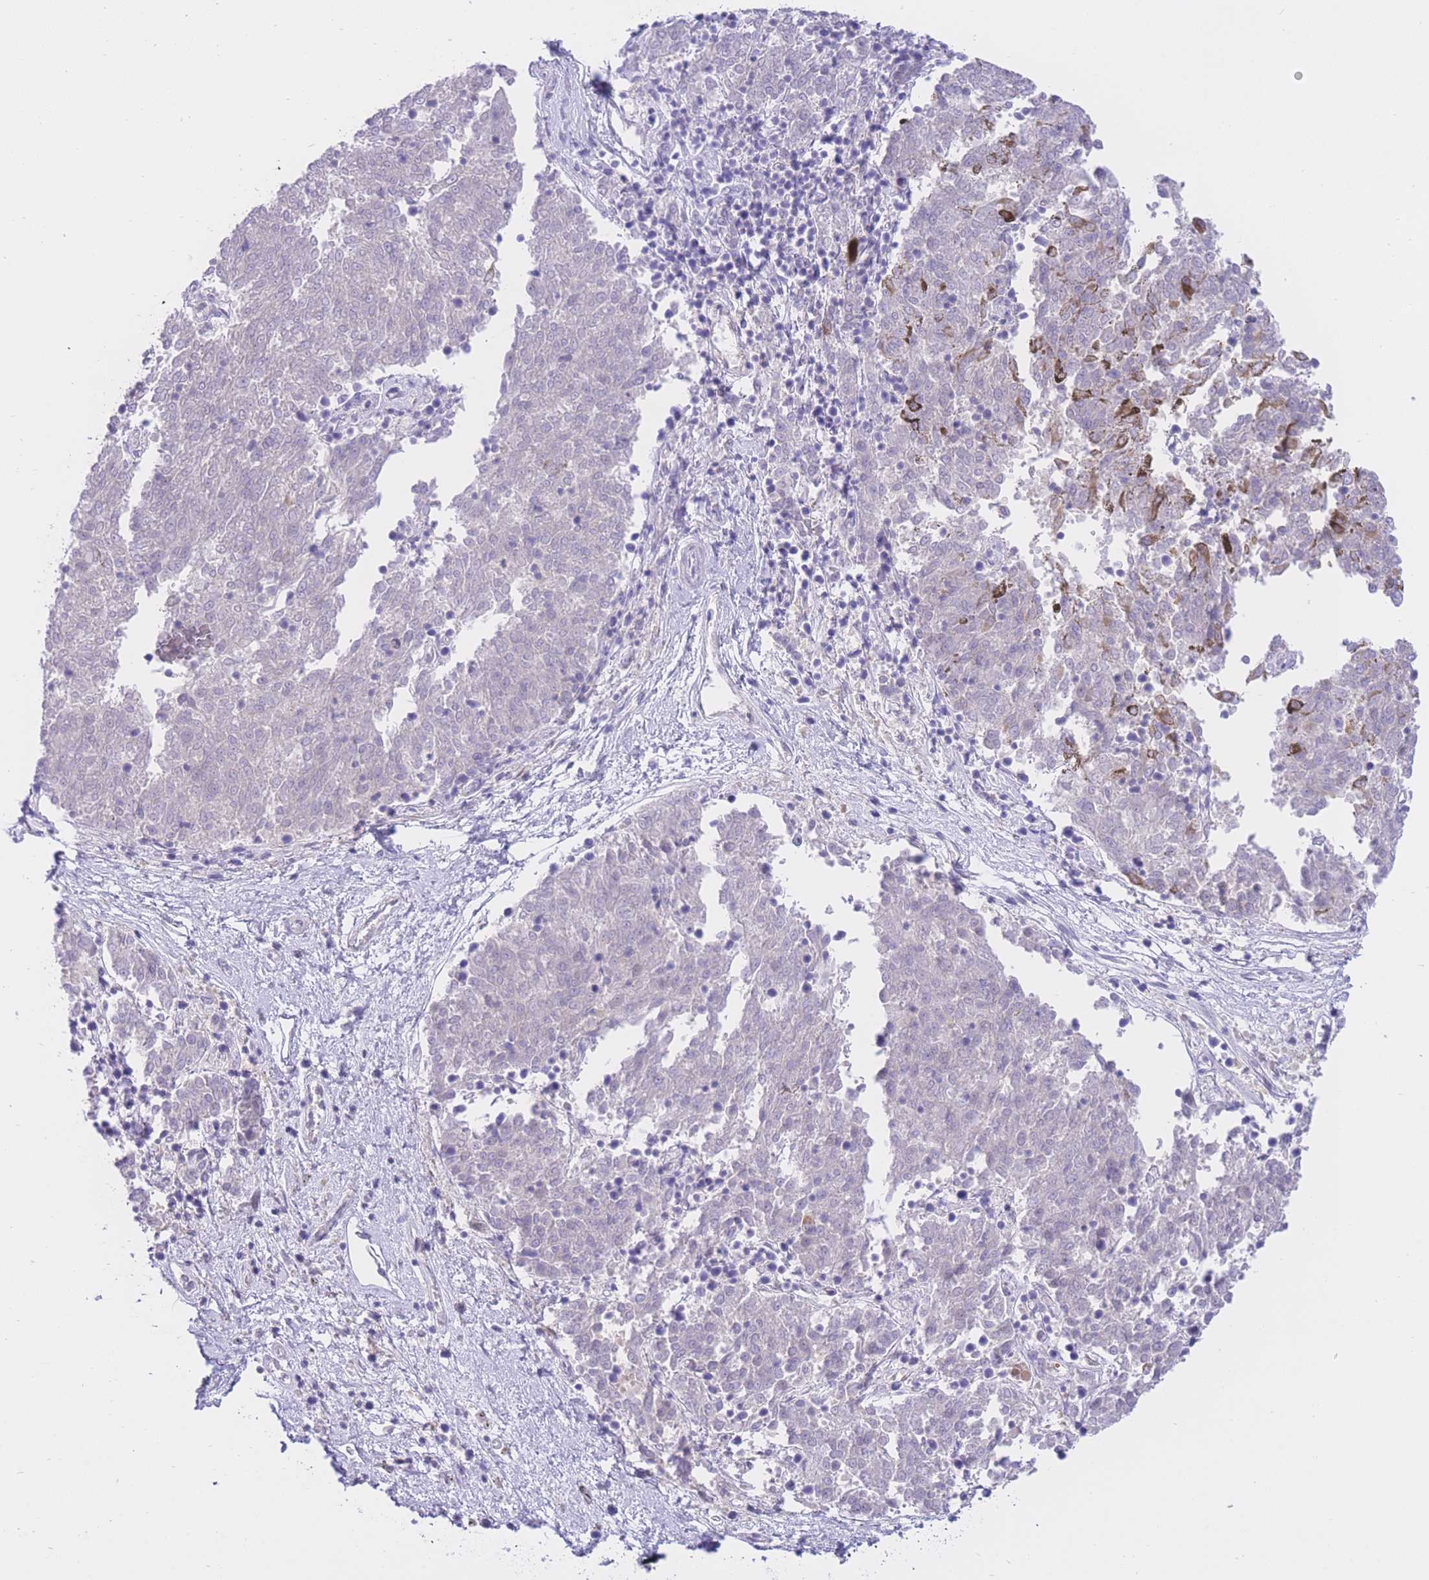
{"staining": {"intensity": "negative", "quantity": "none", "location": "none"}, "tissue": "melanoma", "cell_type": "Tumor cells", "image_type": "cancer", "snomed": [{"axis": "morphology", "description": "Malignant melanoma, NOS"}, {"axis": "topography", "description": "Skin"}], "caption": "A micrograph of melanoma stained for a protein reveals no brown staining in tumor cells. (DAB (3,3'-diaminobenzidine) immunohistochemistry (IHC) visualized using brightfield microscopy, high magnification).", "gene": "ZNF212", "patient": {"sex": "female", "age": 72}}